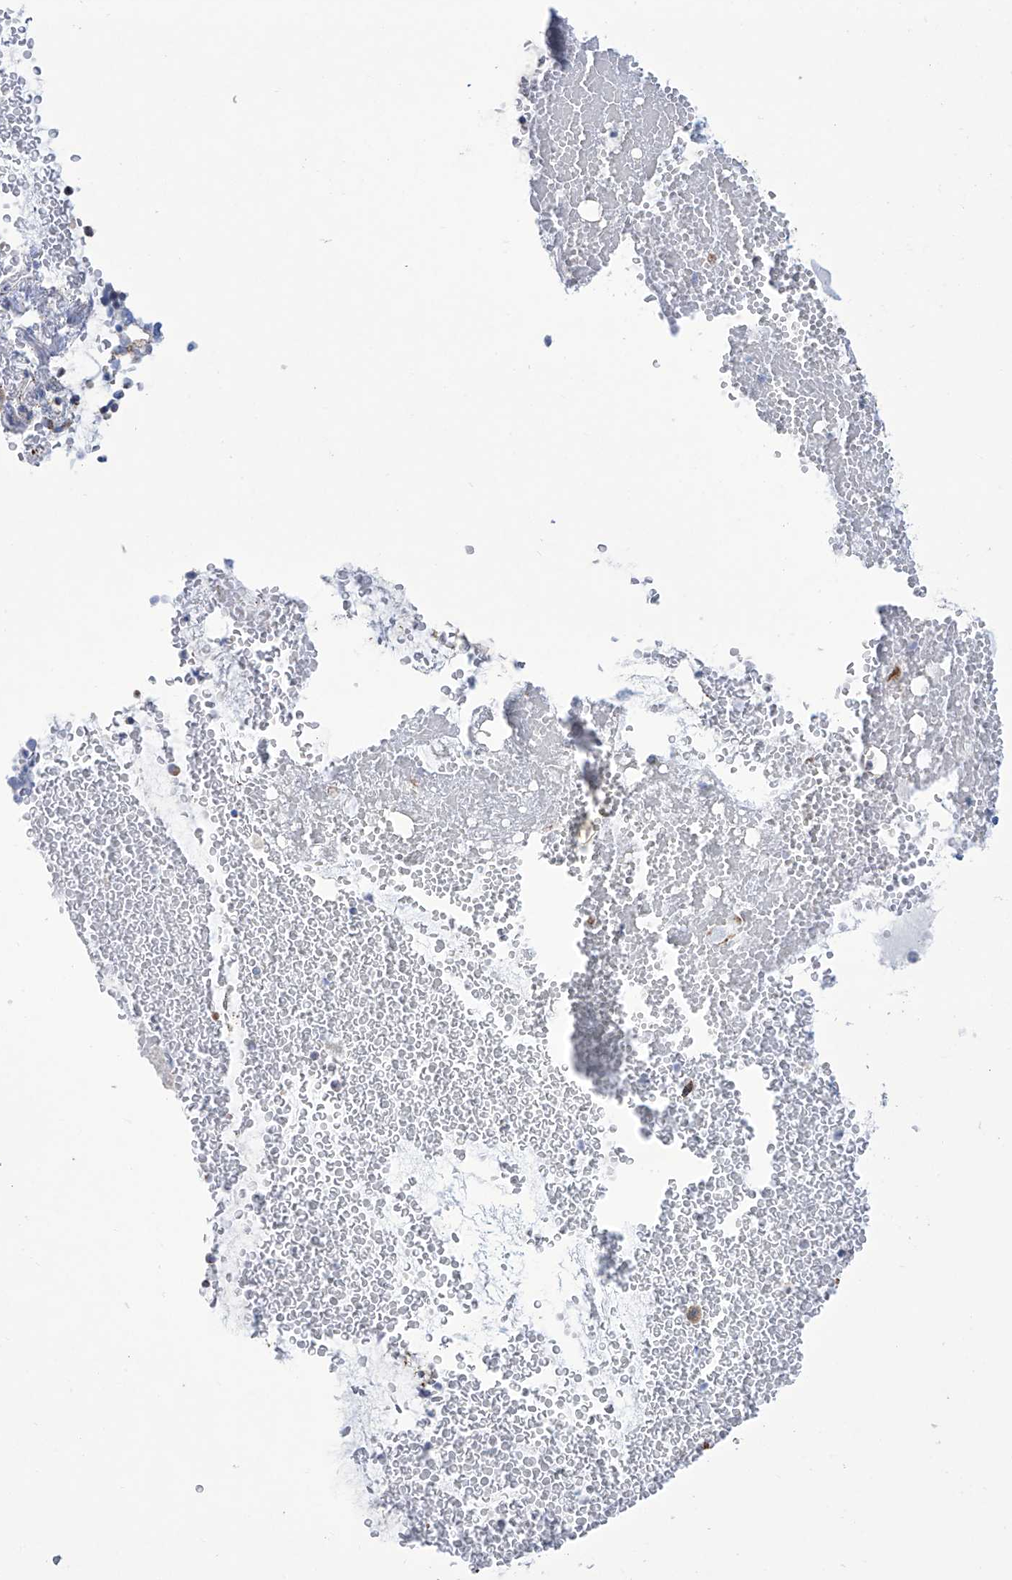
{"staining": {"intensity": "moderate", "quantity": ">75%", "location": "cytoplasmic/membranous"}, "tissue": "bronchus", "cell_type": "Respiratory epithelial cells", "image_type": "normal", "snomed": [{"axis": "morphology", "description": "Normal tissue, NOS"}, {"axis": "morphology", "description": "Squamous cell carcinoma, NOS"}, {"axis": "topography", "description": "Lymph node"}, {"axis": "topography", "description": "Bronchus"}, {"axis": "topography", "description": "Lung"}], "caption": "IHC micrograph of benign bronchus: bronchus stained using immunohistochemistry displays medium levels of moderate protein expression localized specifically in the cytoplasmic/membranous of respiratory epithelial cells, appearing as a cytoplasmic/membranous brown color.", "gene": "ALDH6A1", "patient": {"sex": "male", "age": 66}}